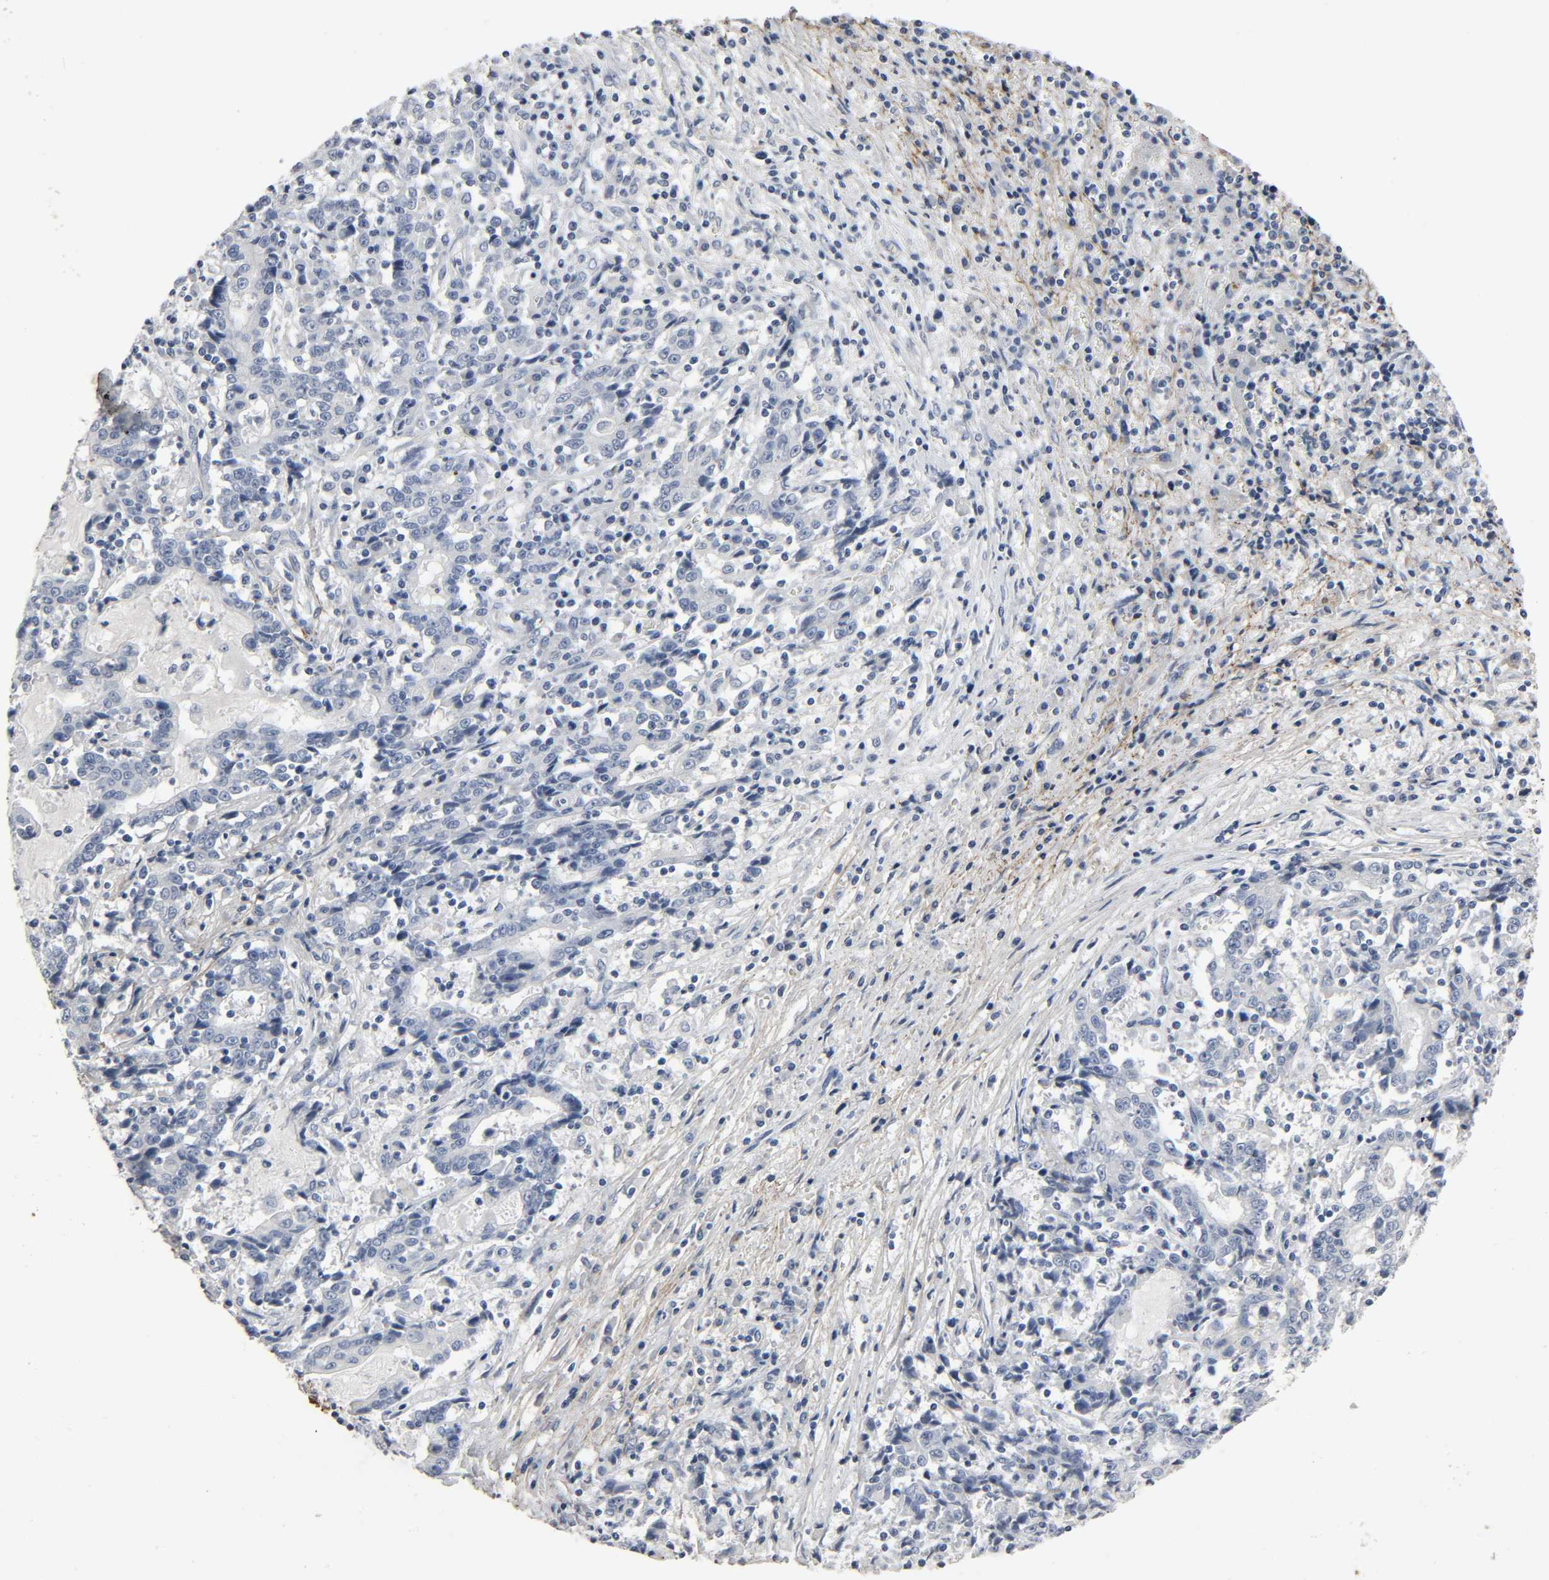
{"staining": {"intensity": "negative", "quantity": "none", "location": "none"}, "tissue": "liver cancer", "cell_type": "Tumor cells", "image_type": "cancer", "snomed": [{"axis": "morphology", "description": "Cholangiocarcinoma"}, {"axis": "topography", "description": "Liver"}], "caption": "Tumor cells are negative for protein expression in human liver cancer (cholangiocarcinoma).", "gene": "FBLN5", "patient": {"sex": "male", "age": 57}}